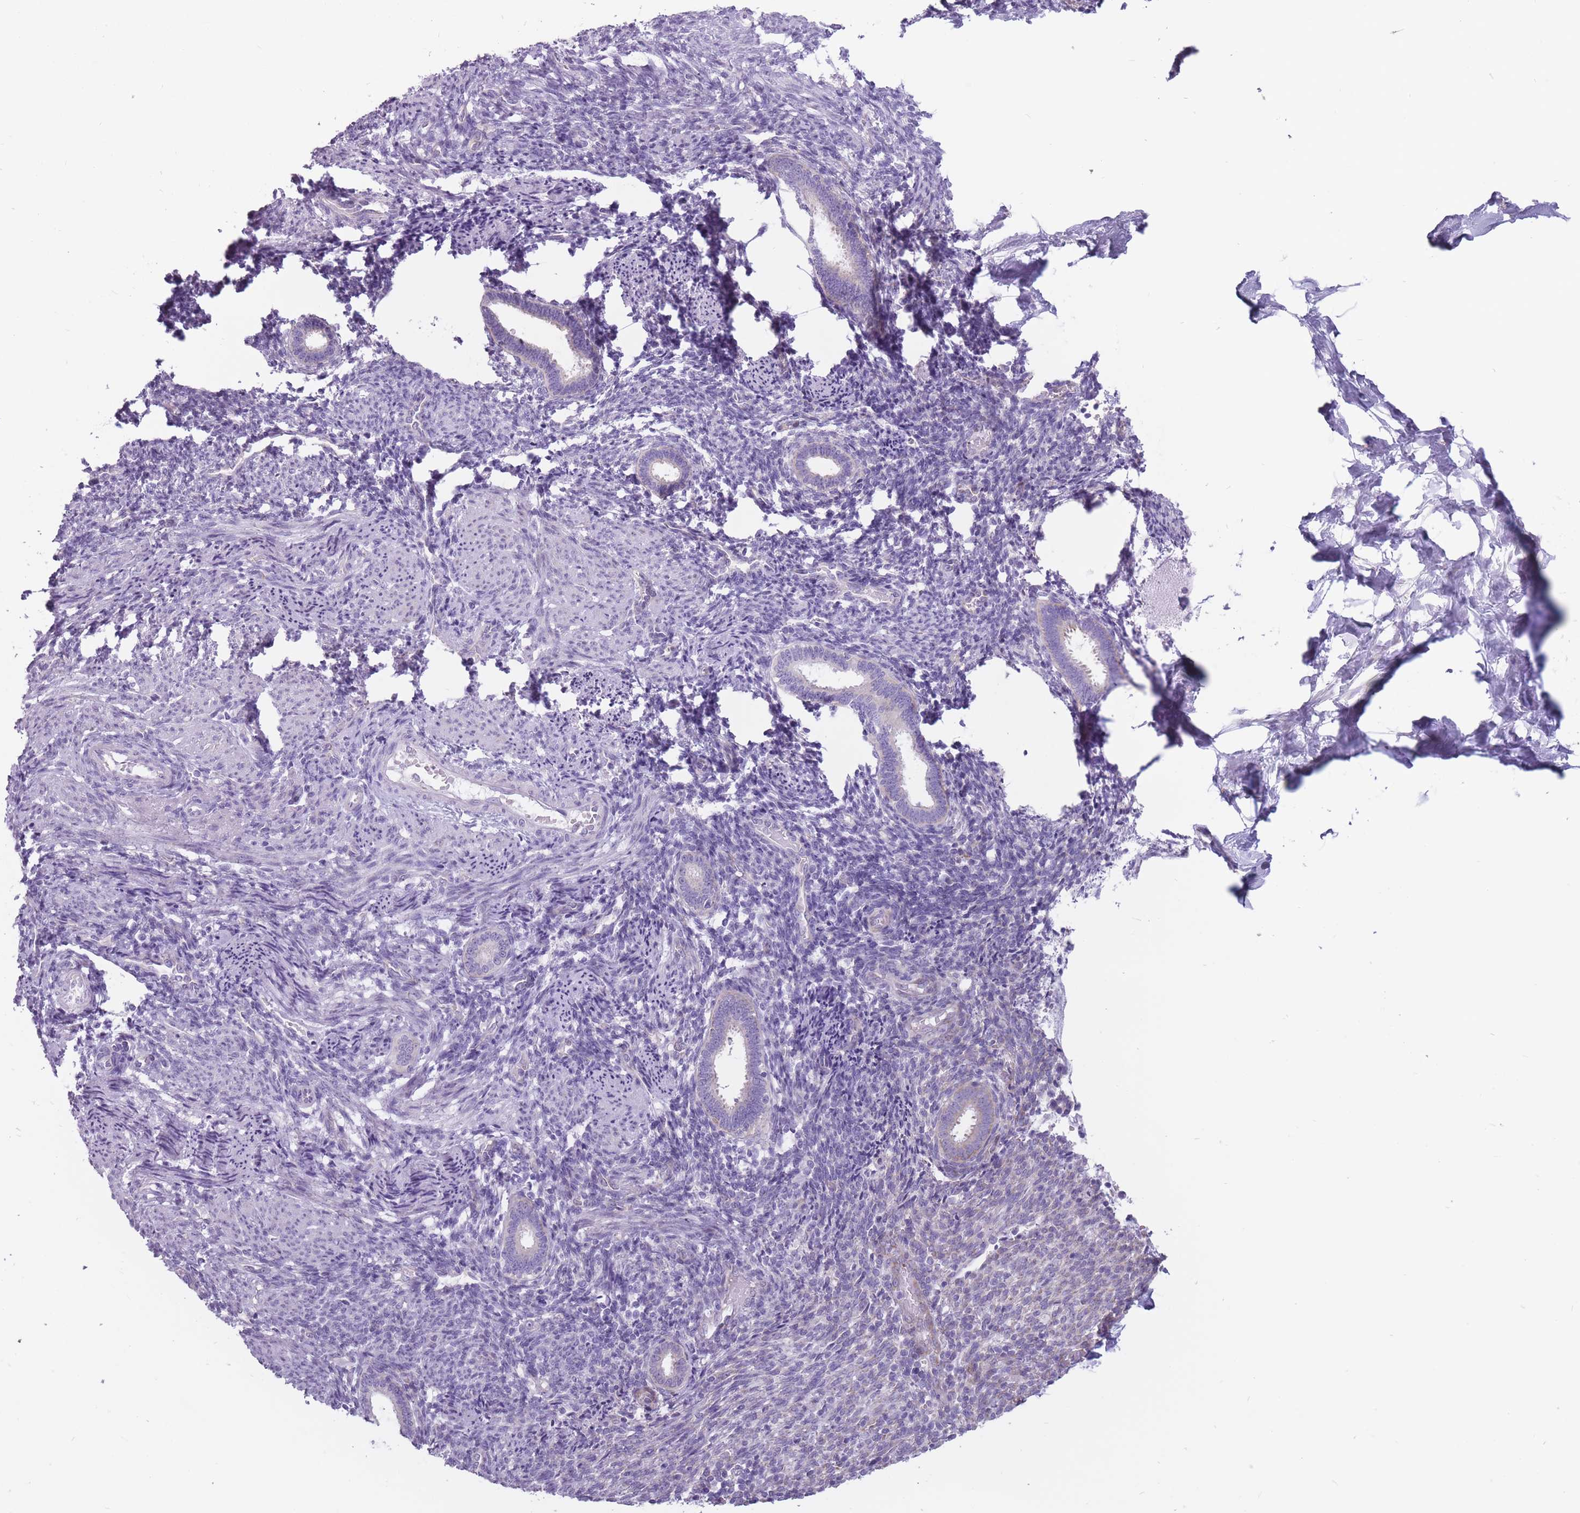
{"staining": {"intensity": "negative", "quantity": "none", "location": "none"}, "tissue": "endometrium", "cell_type": "Cells in endometrial stroma", "image_type": "normal", "snomed": [{"axis": "morphology", "description": "Normal tissue, NOS"}, {"axis": "topography", "description": "Endometrium"}], "caption": "An image of human endometrium is negative for staining in cells in endometrial stroma. (Immunohistochemistry (ihc), brightfield microscopy, high magnification).", "gene": "RPL18", "patient": {"sex": "female", "age": 32}}